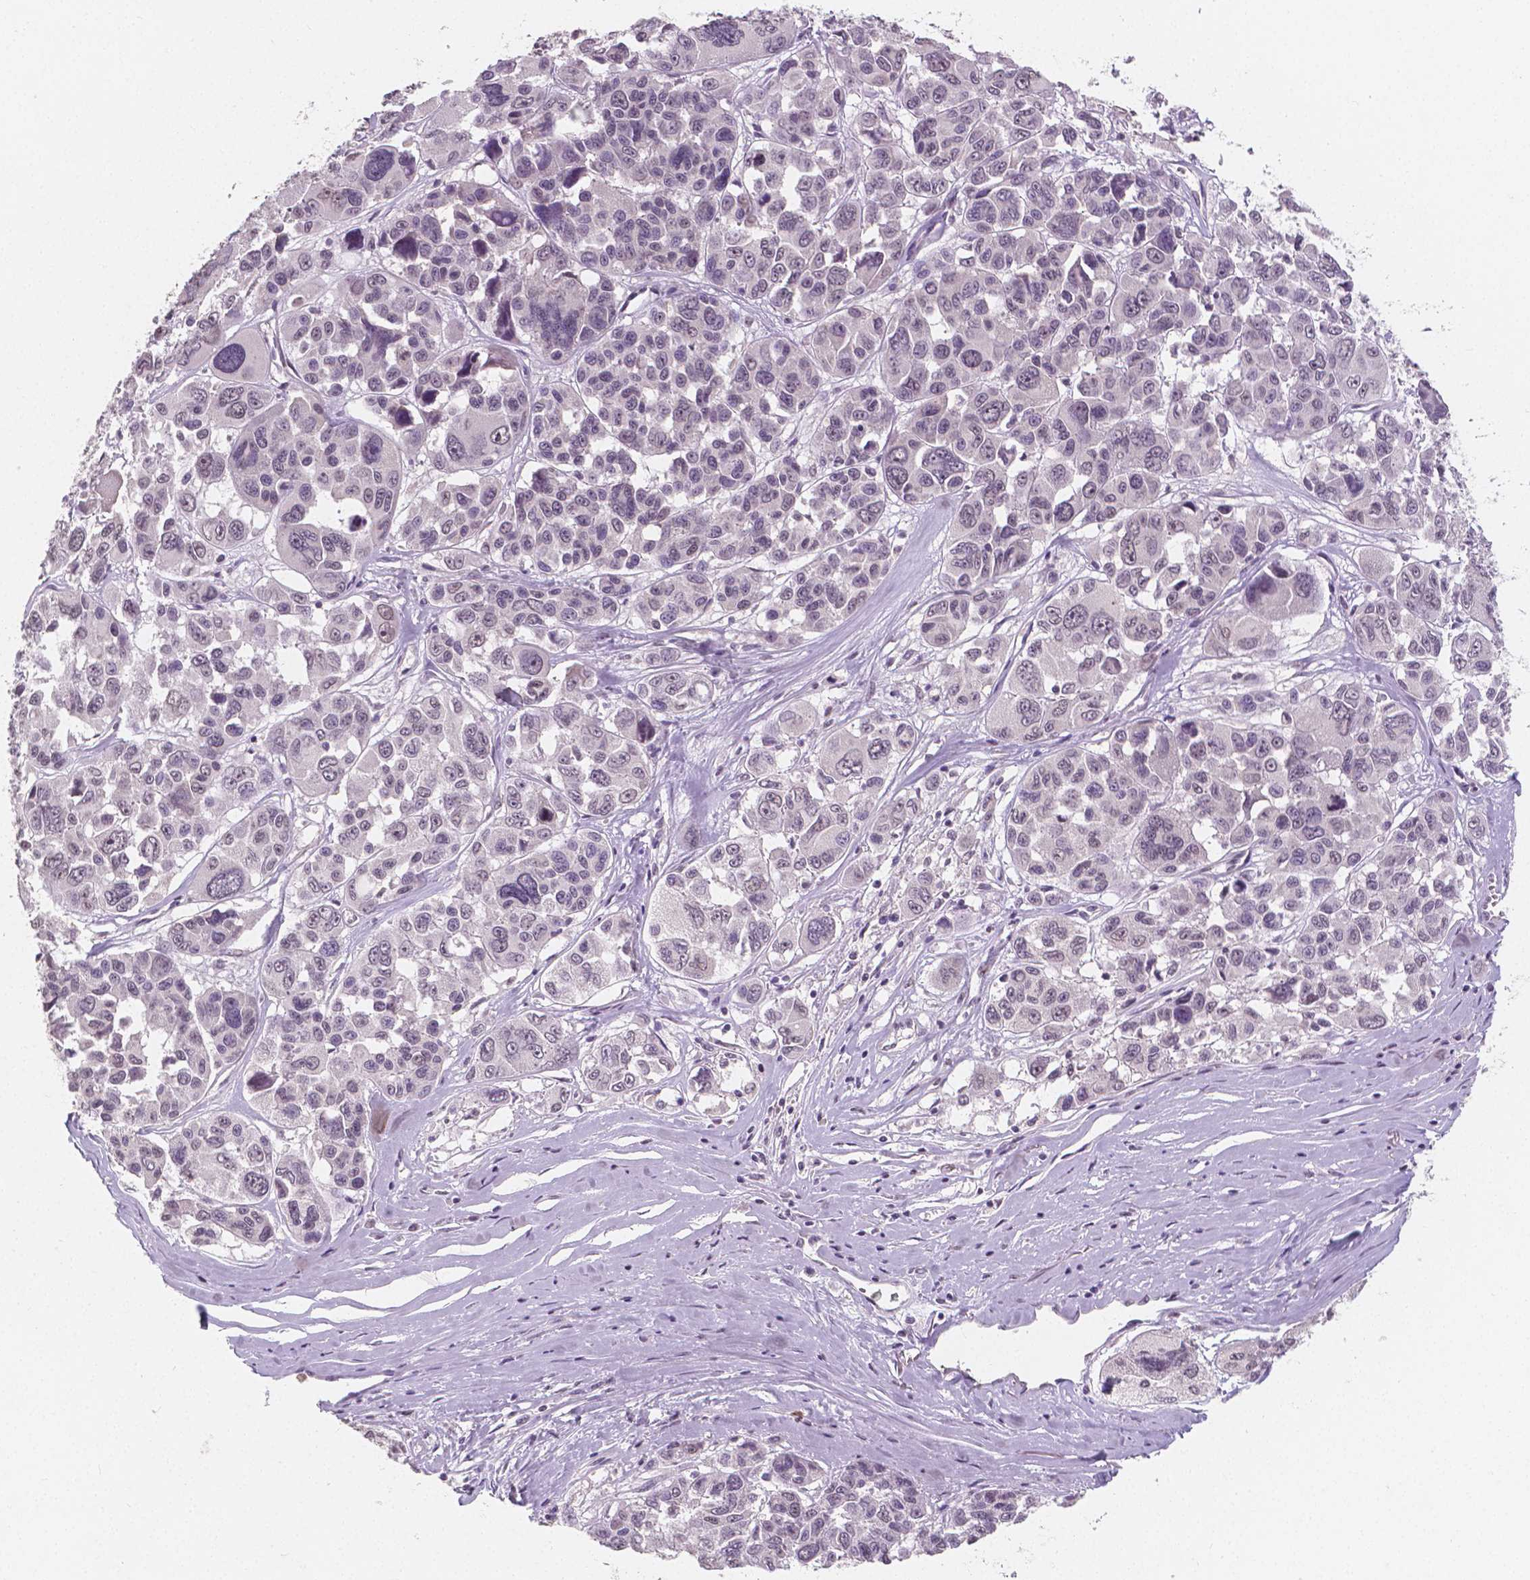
{"staining": {"intensity": "weak", "quantity": "<25%", "location": "nuclear"}, "tissue": "melanoma", "cell_type": "Tumor cells", "image_type": "cancer", "snomed": [{"axis": "morphology", "description": "Malignant melanoma, NOS"}, {"axis": "topography", "description": "Skin"}], "caption": "Malignant melanoma was stained to show a protein in brown. There is no significant staining in tumor cells.", "gene": "NOLC1", "patient": {"sex": "female", "age": 66}}